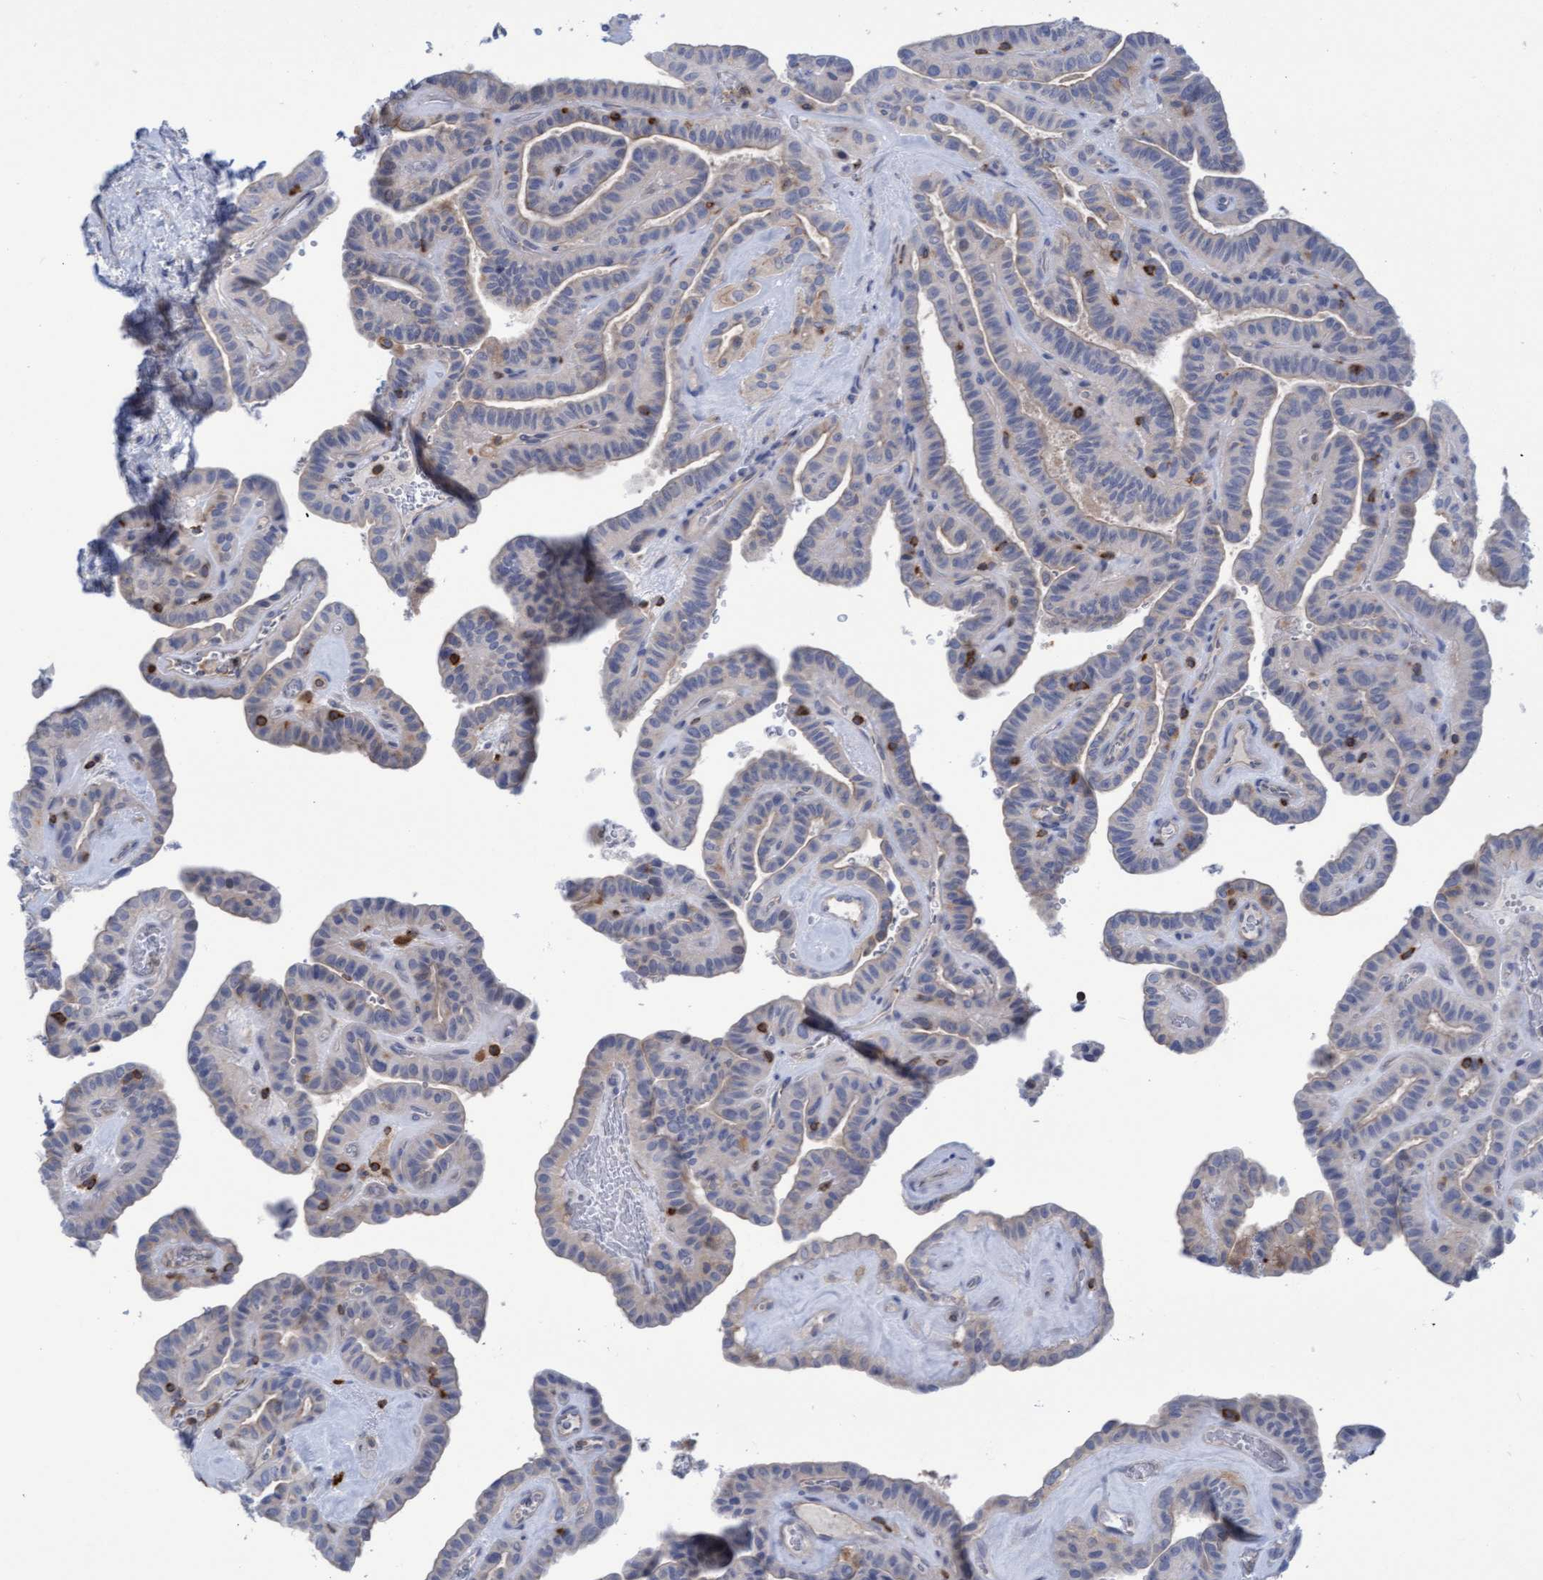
{"staining": {"intensity": "weak", "quantity": "<25%", "location": "cytoplasmic/membranous"}, "tissue": "thyroid cancer", "cell_type": "Tumor cells", "image_type": "cancer", "snomed": [{"axis": "morphology", "description": "Papillary adenocarcinoma, NOS"}, {"axis": "topography", "description": "Thyroid gland"}], "caption": "Tumor cells are negative for protein expression in human thyroid papillary adenocarcinoma.", "gene": "FNBP1", "patient": {"sex": "male", "age": 77}}